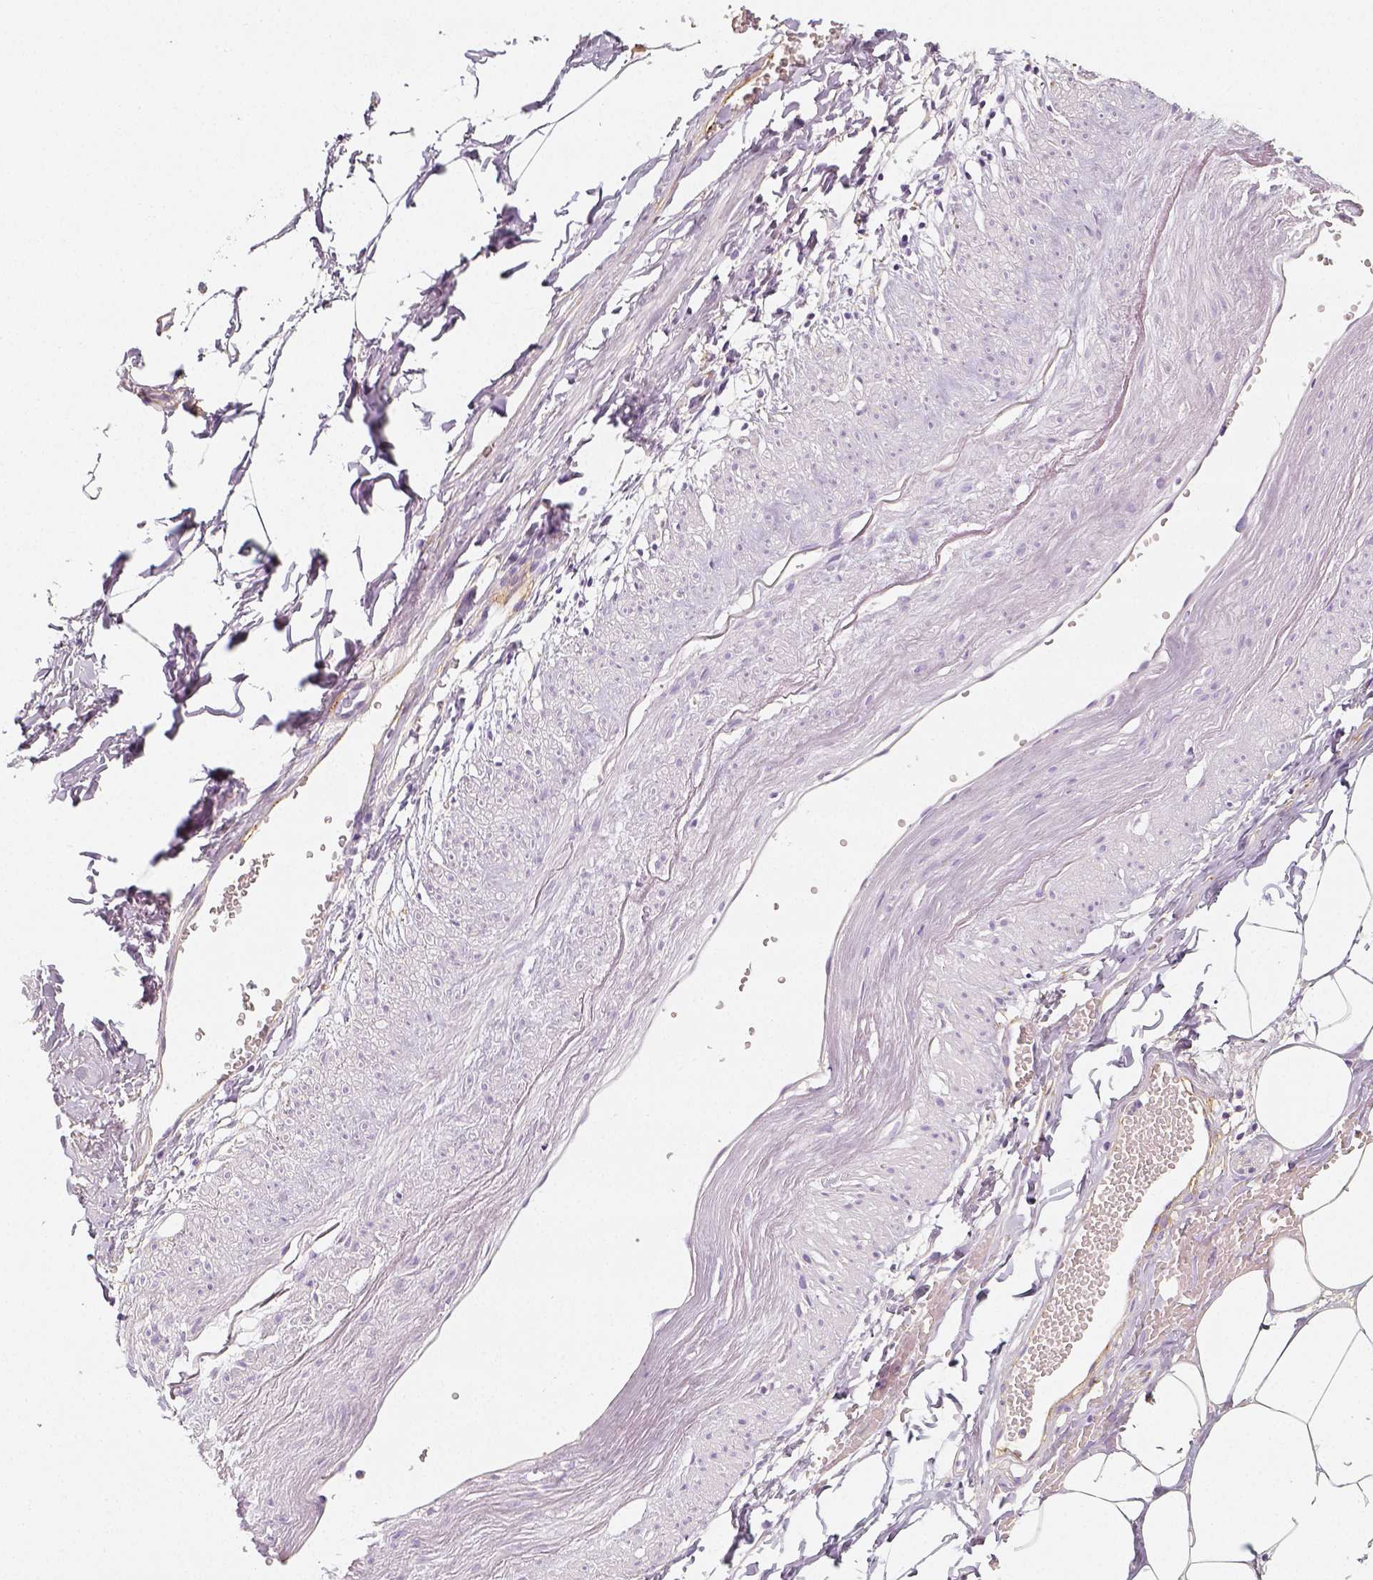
{"staining": {"intensity": "negative", "quantity": "none", "location": "none"}, "tissue": "adipose tissue", "cell_type": "Adipocytes", "image_type": "normal", "snomed": [{"axis": "morphology", "description": "Normal tissue, NOS"}, {"axis": "topography", "description": "Prostate"}, {"axis": "topography", "description": "Peripheral nerve tissue"}], "caption": "Immunohistochemistry micrograph of normal human adipose tissue stained for a protein (brown), which shows no positivity in adipocytes. (Stains: DAB IHC with hematoxylin counter stain, Microscopy: brightfield microscopy at high magnification).", "gene": "THY1", "patient": {"sex": "male", "age": 55}}